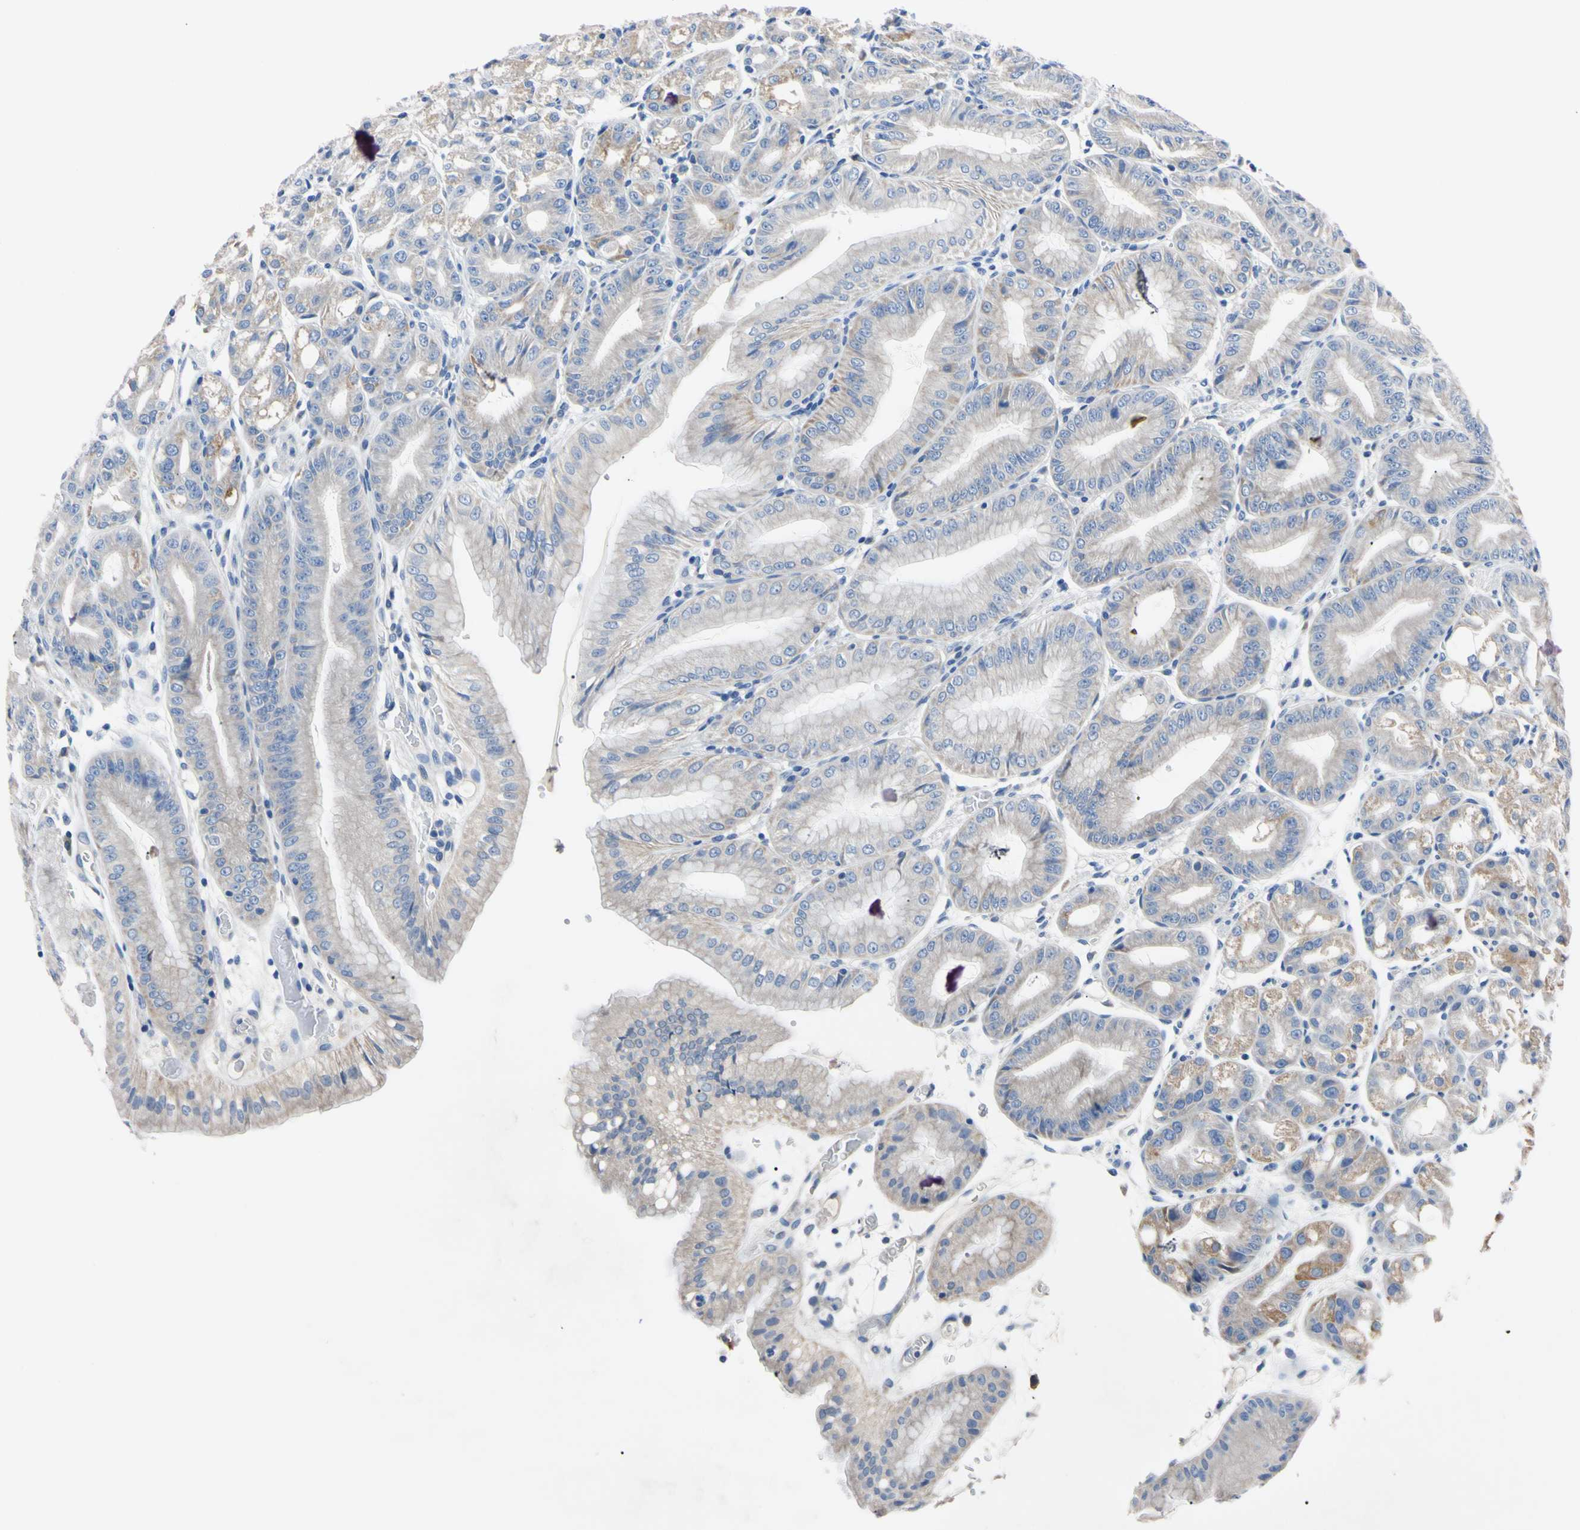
{"staining": {"intensity": "moderate", "quantity": "<25%", "location": "cytoplasmic/membranous"}, "tissue": "stomach", "cell_type": "Glandular cells", "image_type": "normal", "snomed": [{"axis": "morphology", "description": "Normal tissue, NOS"}, {"axis": "topography", "description": "Stomach, lower"}], "caption": "Immunohistochemical staining of benign stomach demonstrates <25% levels of moderate cytoplasmic/membranous protein staining in approximately <25% of glandular cells.", "gene": "PNKD", "patient": {"sex": "male", "age": 71}}